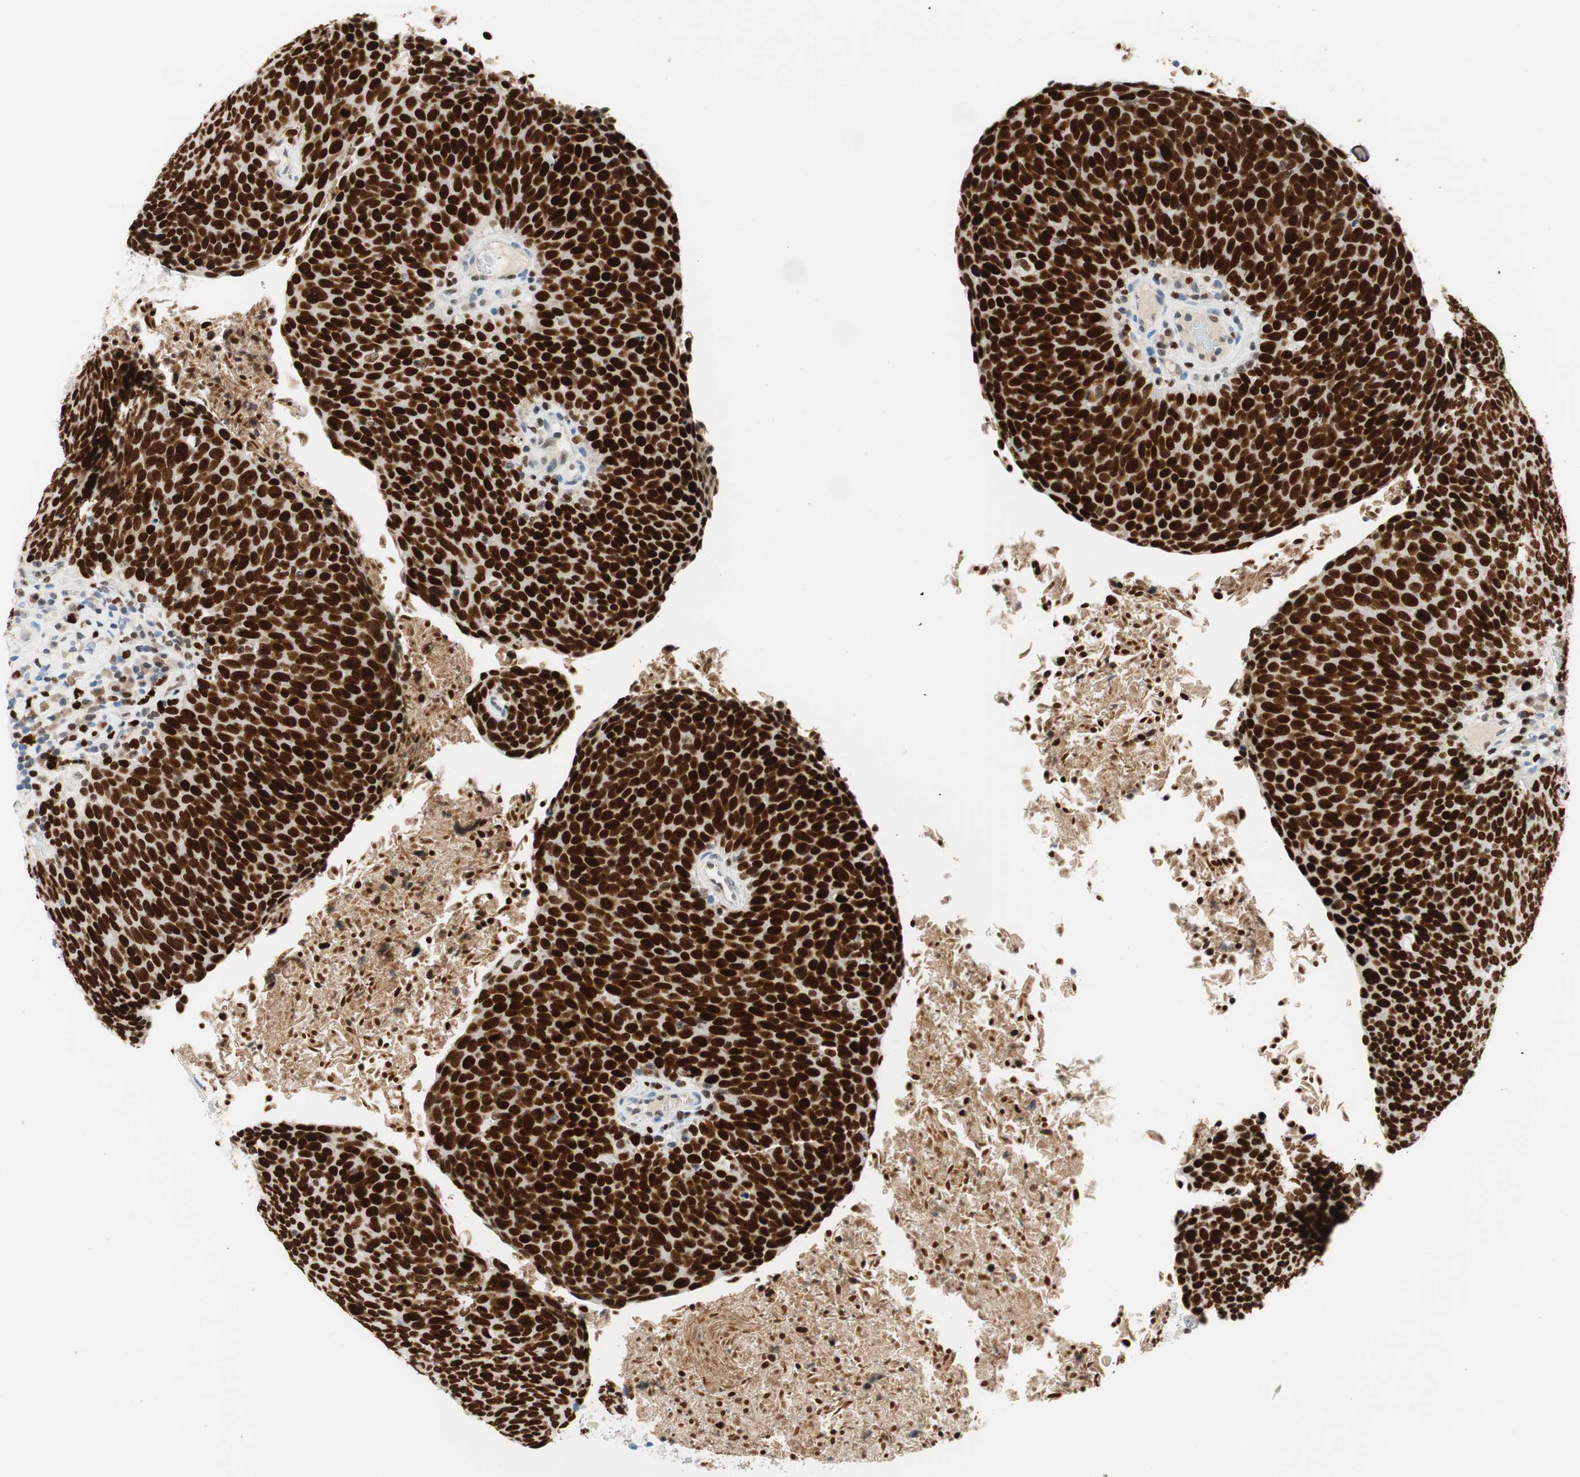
{"staining": {"intensity": "strong", "quantity": ">75%", "location": "nuclear"}, "tissue": "head and neck cancer", "cell_type": "Tumor cells", "image_type": "cancer", "snomed": [{"axis": "morphology", "description": "Squamous cell carcinoma, NOS"}, {"axis": "morphology", "description": "Squamous cell carcinoma, metastatic, NOS"}, {"axis": "topography", "description": "Lymph node"}, {"axis": "topography", "description": "Head-Neck"}], "caption": "Immunohistochemistry (IHC) histopathology image of head and neck squamous cell carcinoma stained for a protein (brown), which reveals high levels of strong nuclear expression in about >75% of tumor cells.", "gene": "EZH2", "patient": {"sex": "male", "age": 62}}